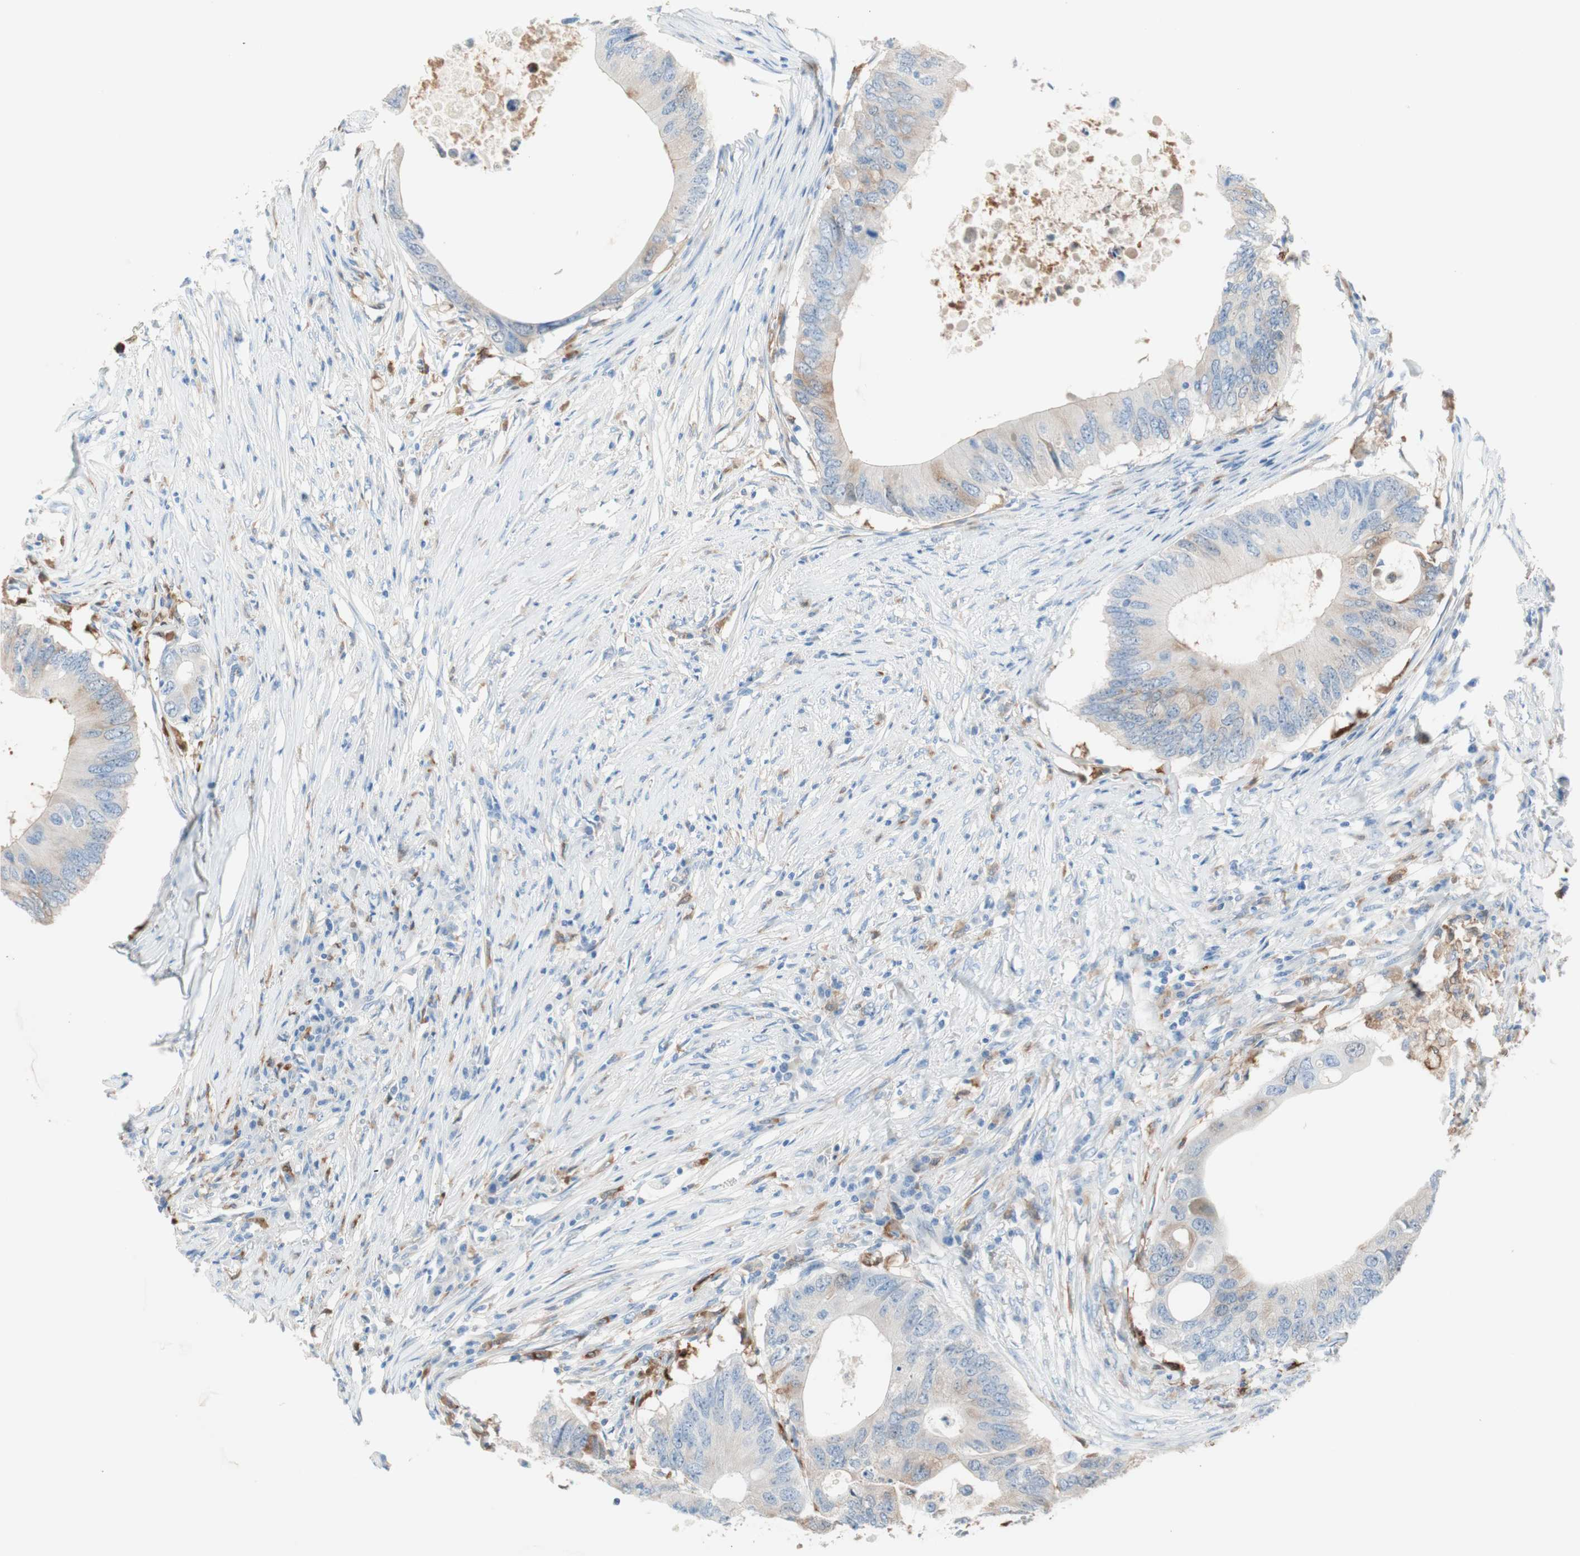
{"staining": {"intensity": "moderate", "quantity": "25%-75%", "location": "cytoplasmic/membranous"}, "tissue": "colorectal cancer", "cell_type": "Tumor cells", "image_type": "cancer", "snomed": [{"axis": "morphology", "description": "Adenocarcinoma, NOS"}, {"axis": "topography", "description": "Colon"}], "caption": "The photomicrograph exhibits a brown stain indicating the presence of a protein in the cytoplasmic/membranous of tumor cells in colorectal cancer.", "gene": "GLUL", "patient": {"sex": "male", "age": 71}}